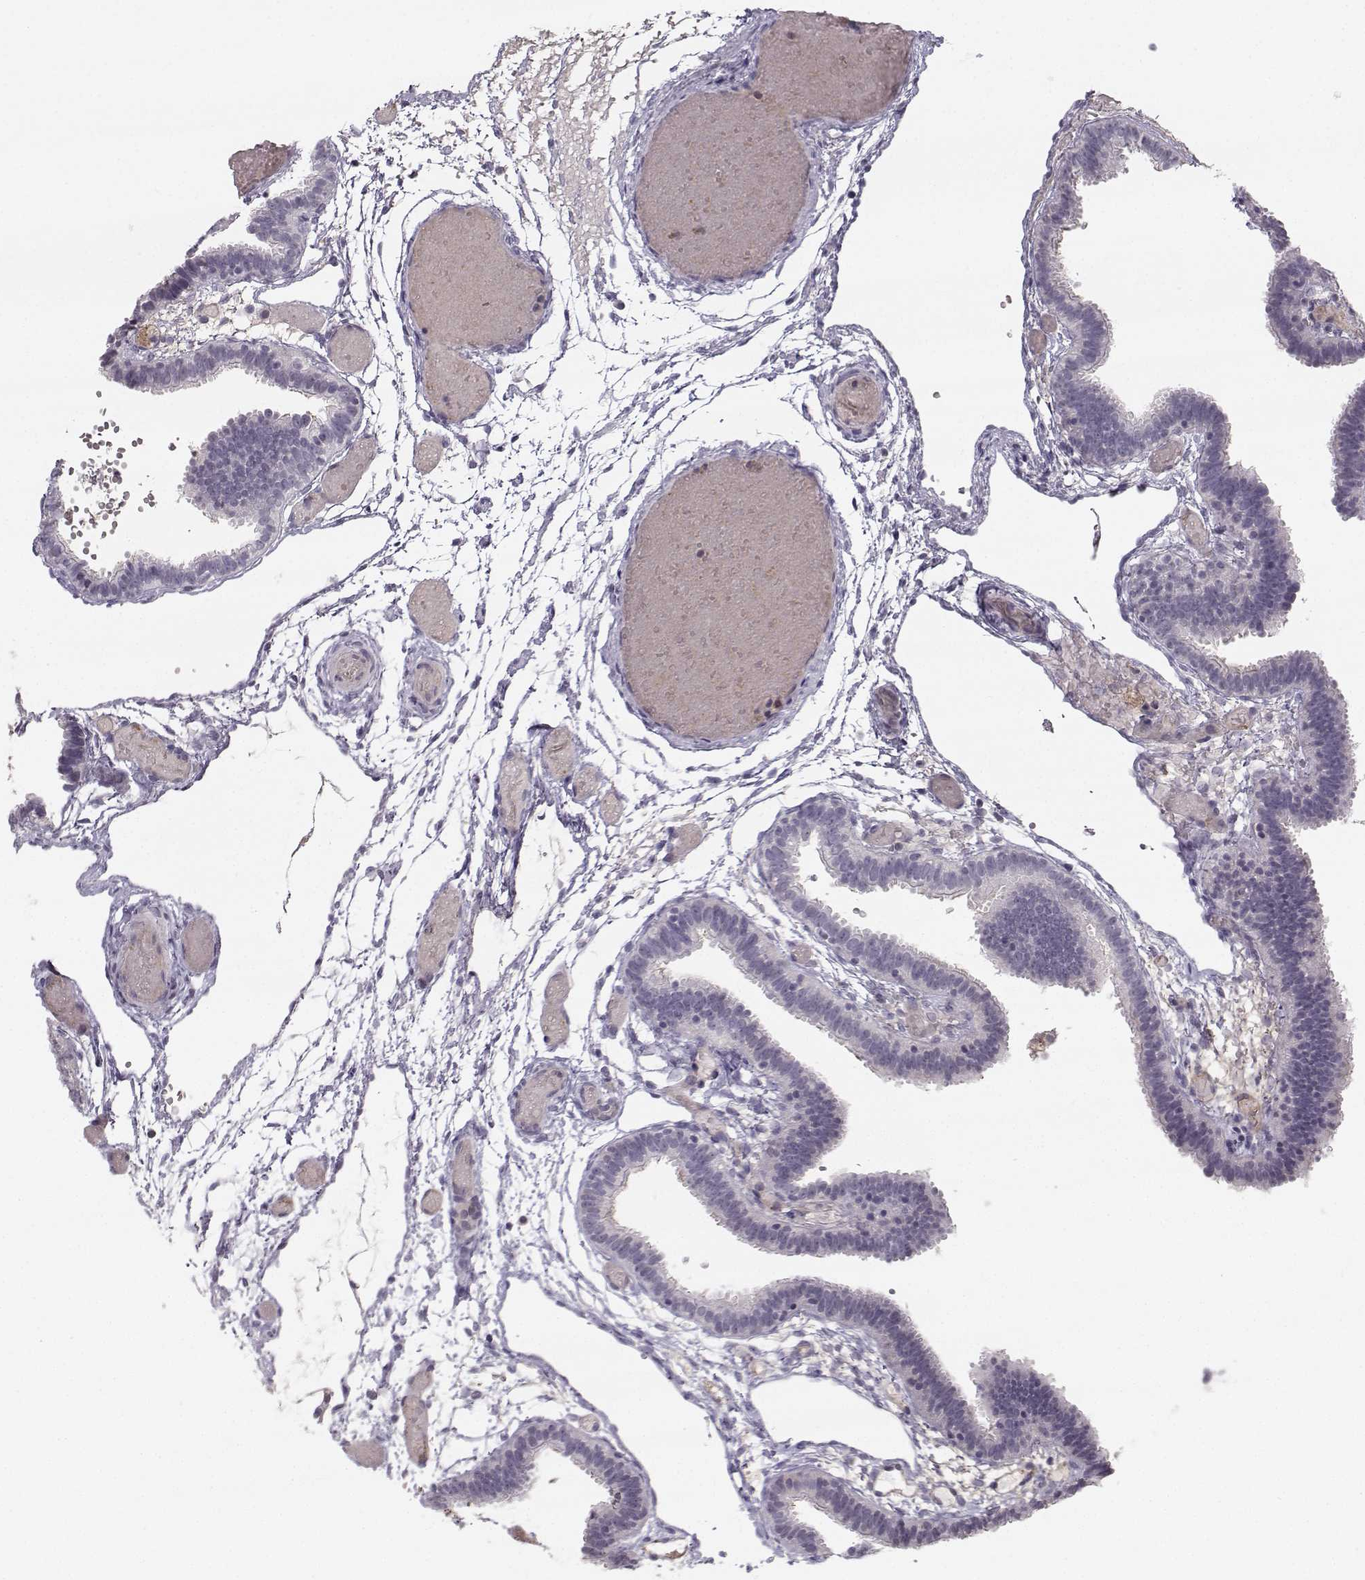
{"staining": {"intensity": "negative", "quantity": "none", "location": "none"}, "tissue": "fallopian tube", "cell_type": "Glandular cells", "image_type": "normal", "snomed": [{"axis": "morphology", "description": "Normal tissue, NOS"}, {"axis": "topography", "description": "Fallopian tube"}], "caption": "The photomicrograph reveals no staining of glandular cells in unremarkable fallopian tube.", "gene": "OPRD1", "patient": {"sex": "female", "age": 37}}